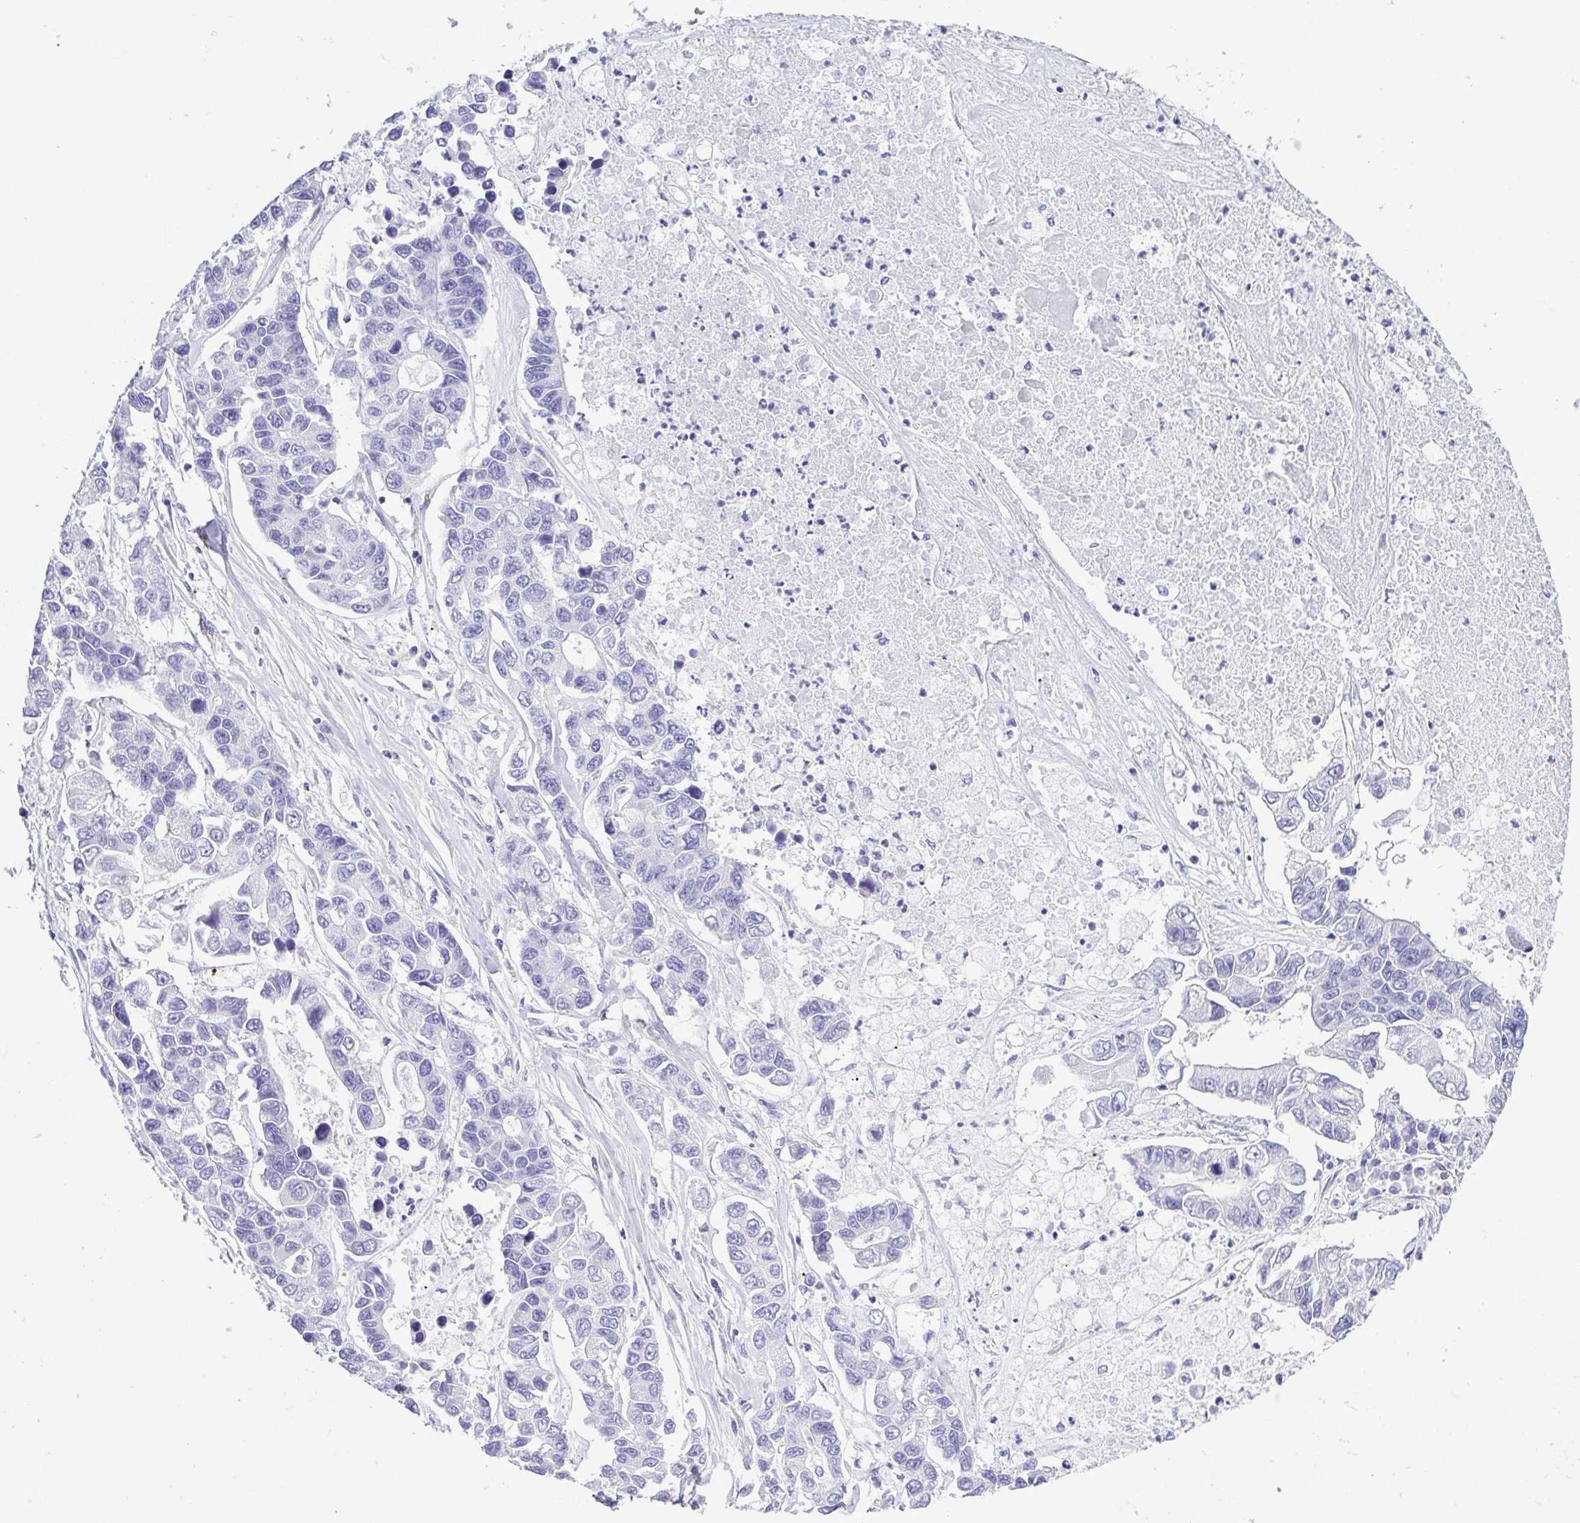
{"staining": {"intensity": "negative", "quantity": "none", "location": "none"}, "tissue": "lung cancer", "cell_type": "Tumor cells", "image_type": "cancer", "snomed": [{"axis": "morphology", "description": "Adenocarcinoma, NOS"}, {"axis": "topography", "description": "Bronchus"}, {"axis": "topography", "description": "Lung"}], "caption": "There is no significant positivity in tumor cells of lung adenocarcinoma.", "gene": "GPR182", "patient": {"sex": "female", "age": 51}}